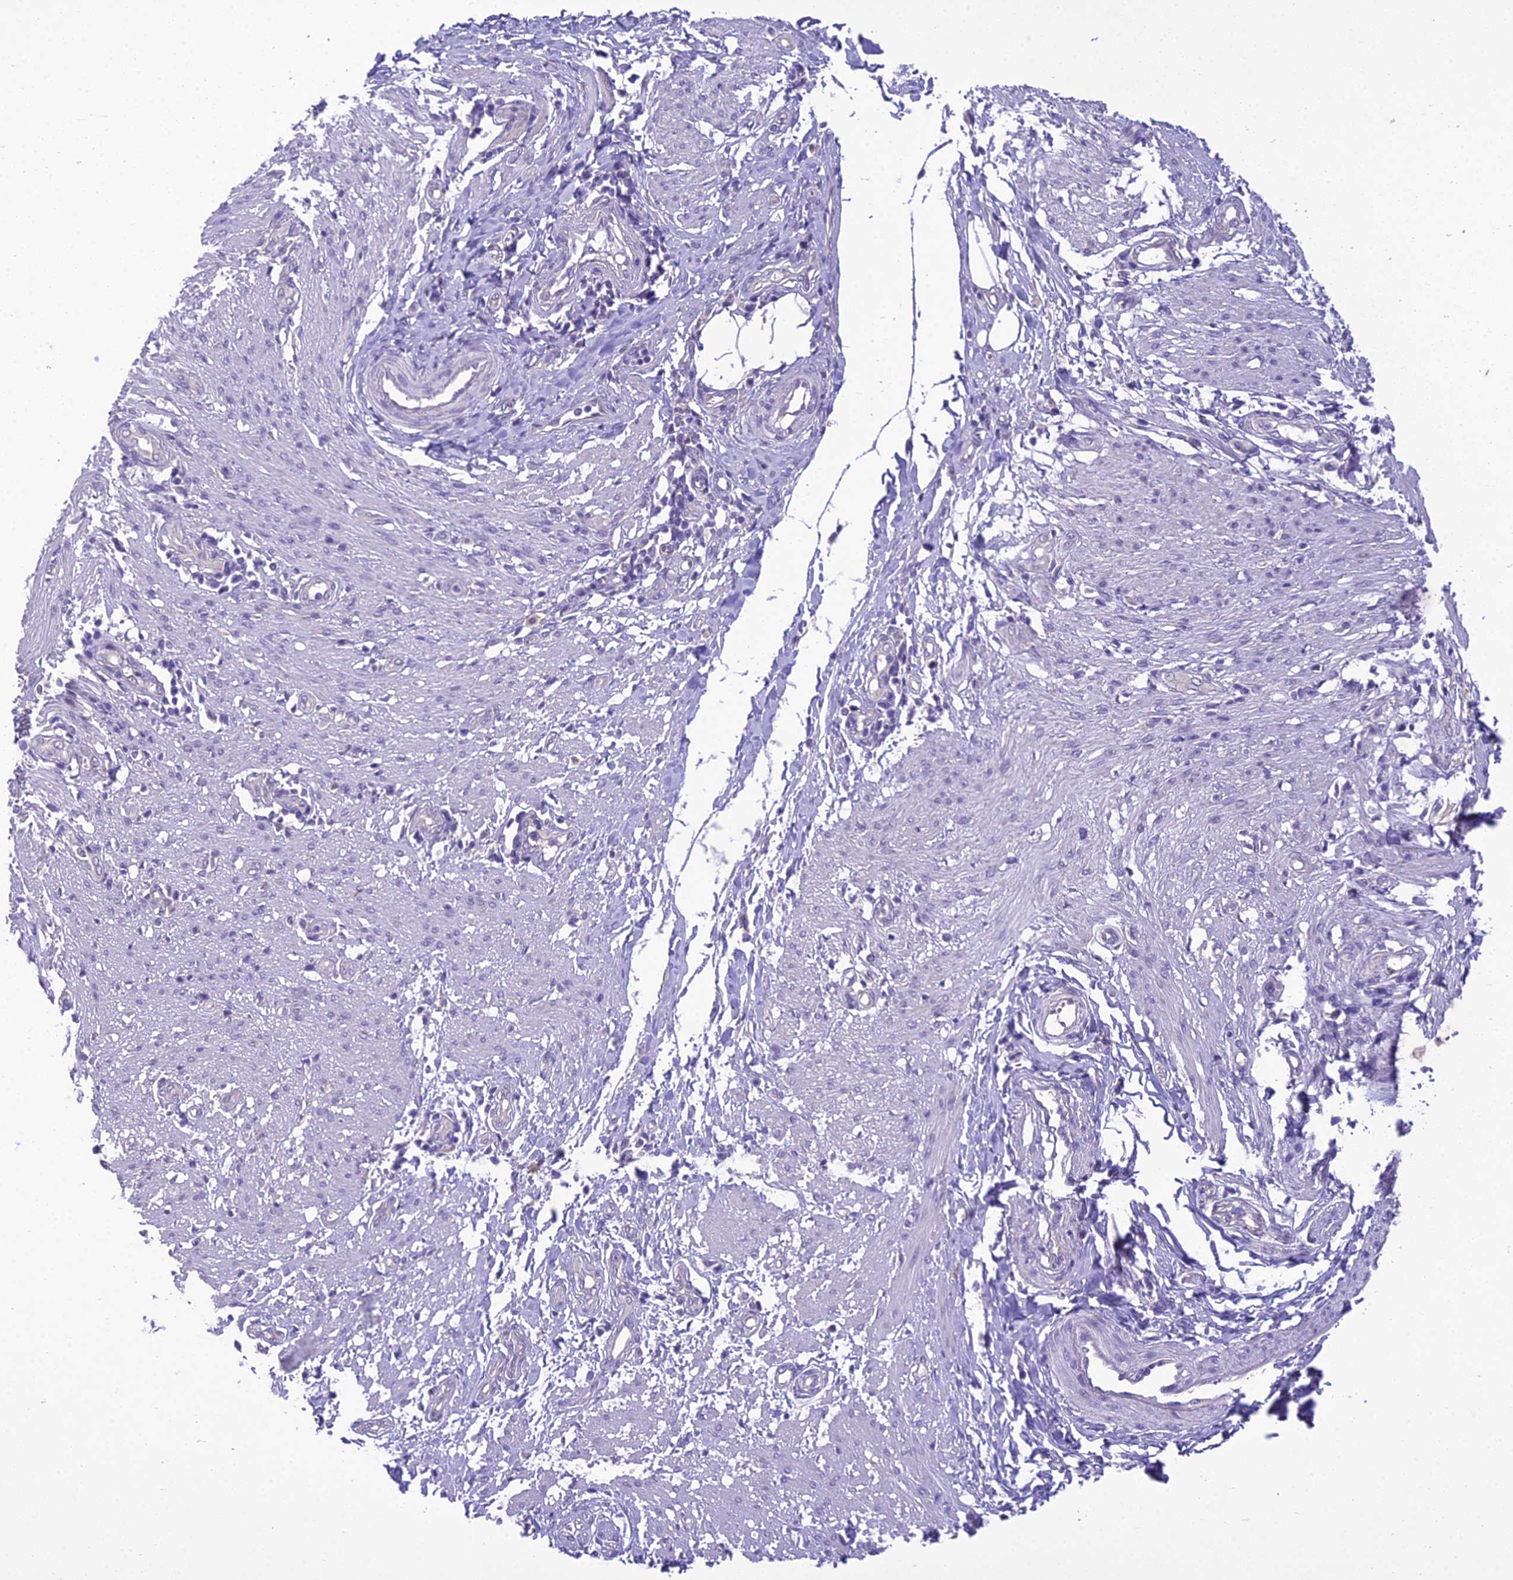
{"staining": {"intensity": "negative", "quantity": "none", "location": "none"}, "tissue": "smooth muscle", "cell_type": "Smooth muscle cells", "image_type": "normal", "snomed": [{"axis": "morphology", "description": "Normal tissue, NOS"}, {"axis": "morphology", "description": "Adenocarcinoma, NOS"}, {"axis": "topography", "description": "Colon"}, {"axis": "topography", "description": "Peripheral nerve tissue"}], "caption": "Immunohistochemistry (IHC) of normal human smooth muscle shows no expression in smooth muscle cells.", "gene": "SCRT1", "patient": {"sex": "male", "age": 14}}